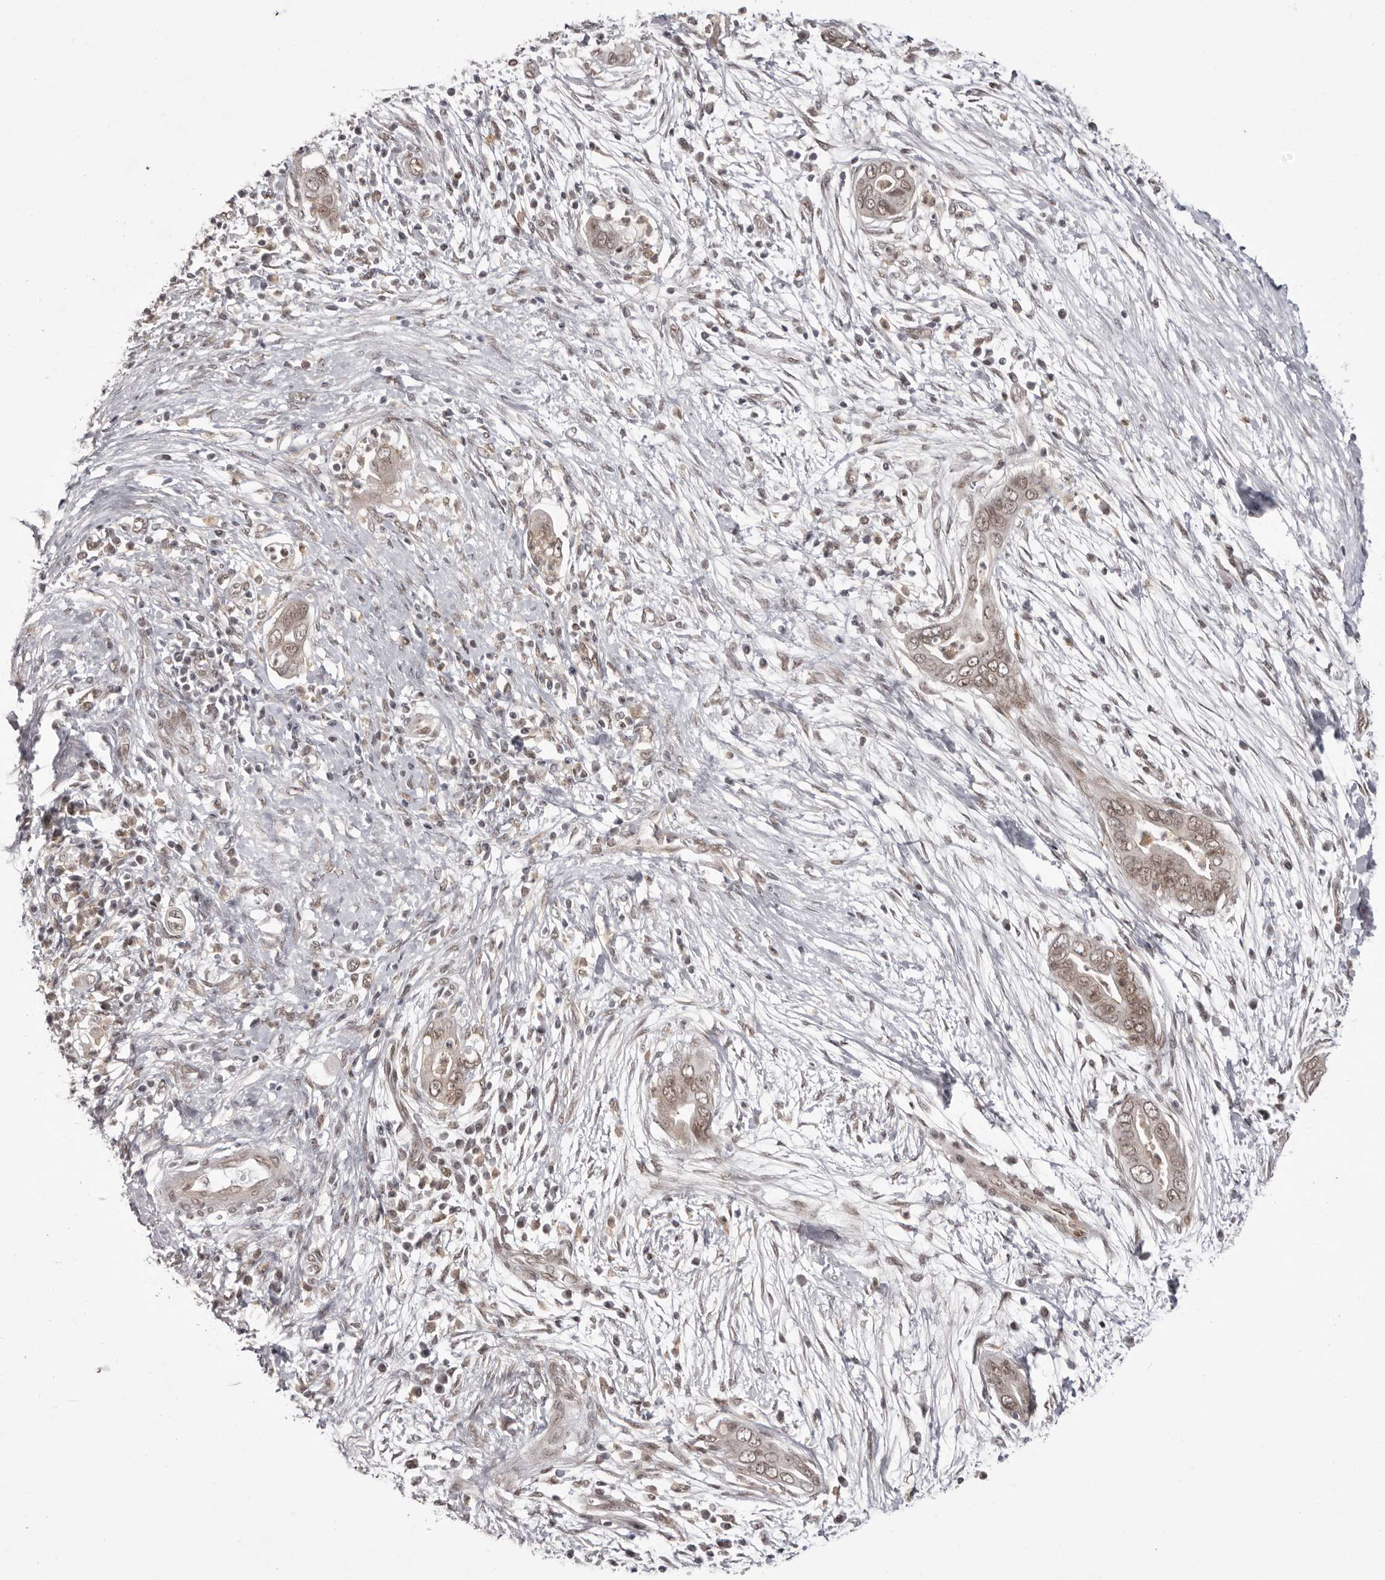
{"staining": {"intensity": "weak", "quantity": ">75%", "location": "nuclear"}, "tissue": "pancreatic cancer", "cell_type": "Tumor cells", "image_type": "cancer", "snomed": [{"axis": "morphology", "description": "Adenocarcinoma, NOS"}, {"axis": "topography", "description": "Pancreas"}], "caption": "Protein staining of pancreatic cancer tissue shows weak nuclear expression in about >75% of tumor cells. (DAB (3,3'-diaminobenzidine) IHC with brightfield microscopy, high magnification).", "gene": "RNF2", "patient": {"sex": "male", "age": 75}}